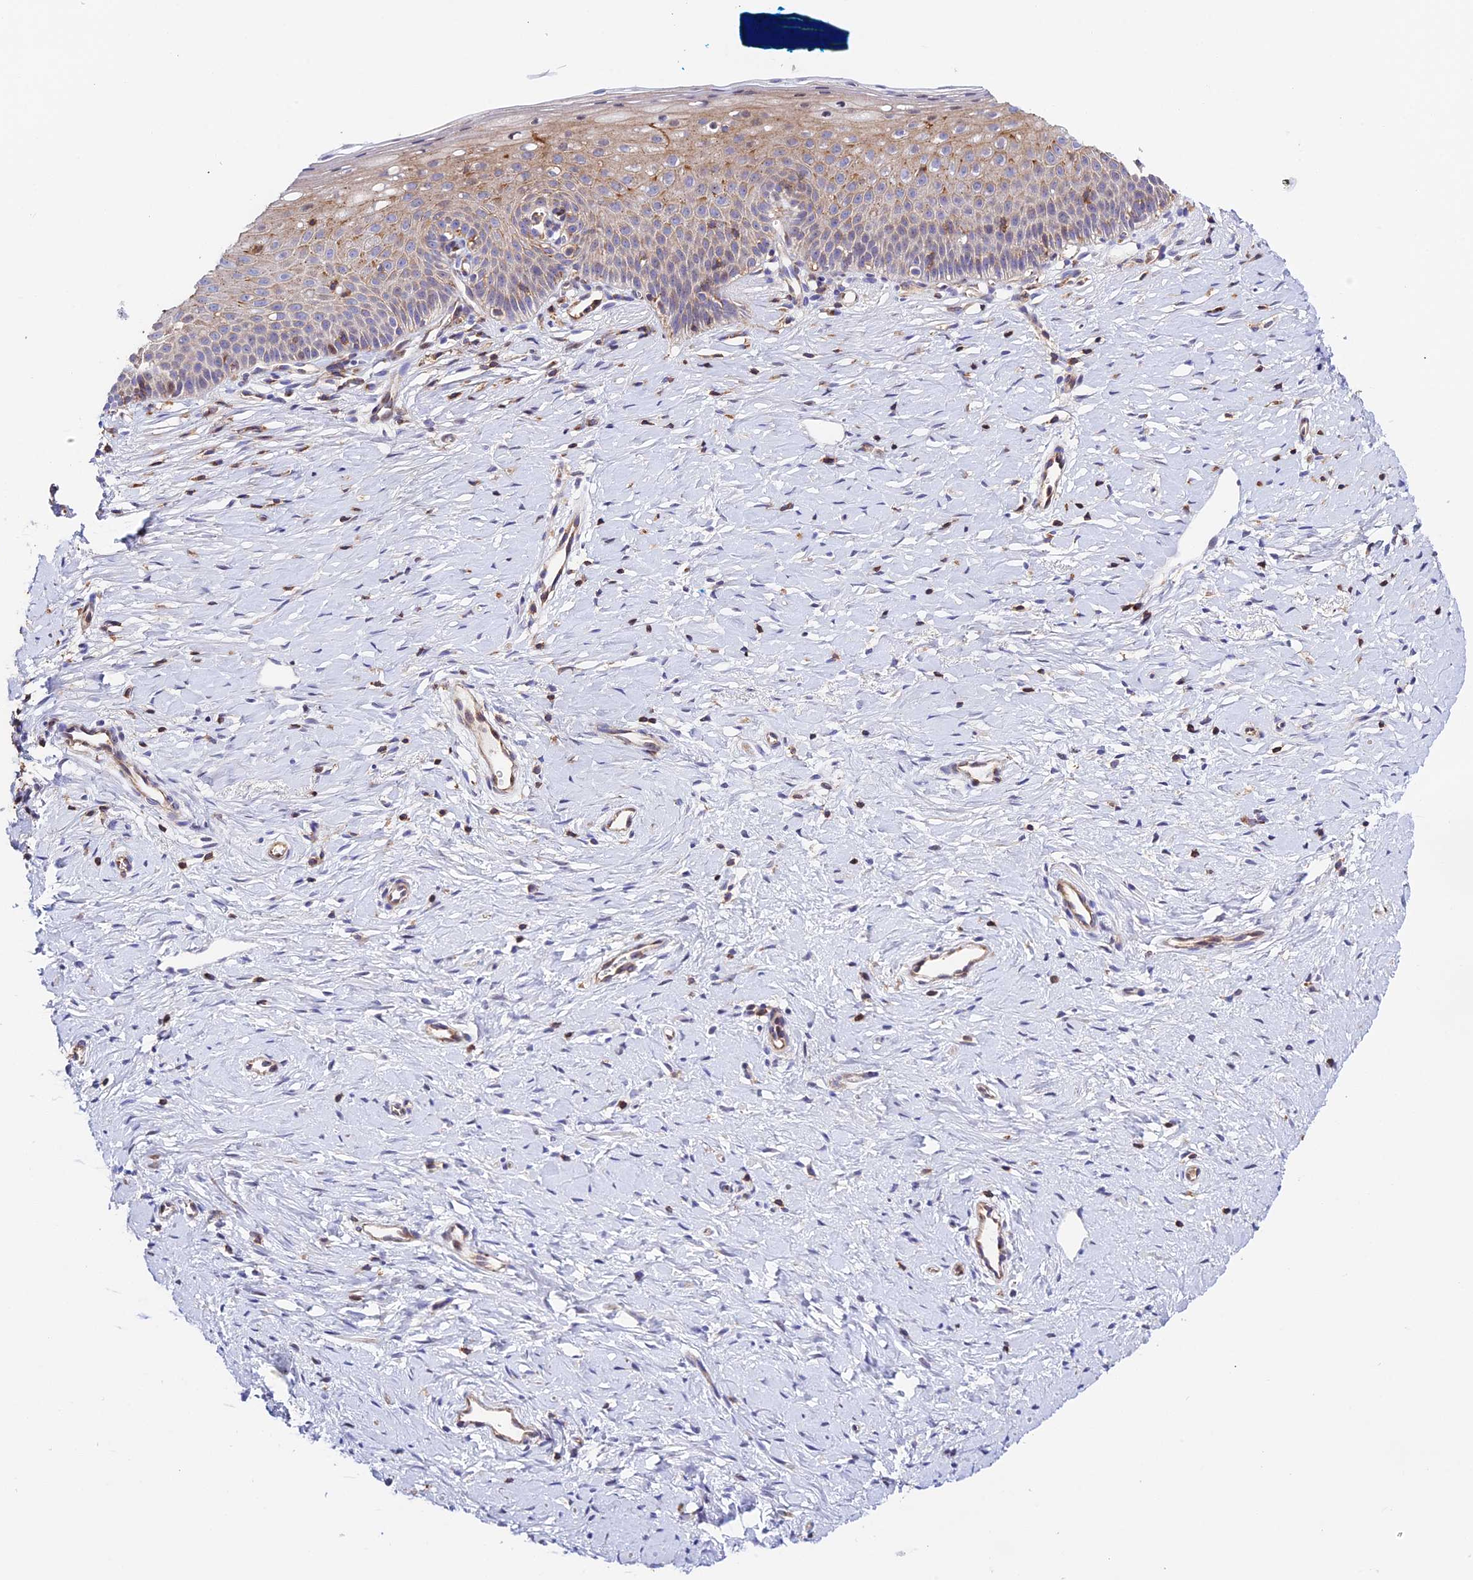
{"staining": {"intensity": "moderate", "quantity": ">75%", "location": "cytoplasmic/membranous"}, "tissue": "cervix", "cell_type": "Glandular cells", "image_type": "normal", "snomed": [{"axis": "morphology", "description": "Normal tissue, NOS"}, {"axis": "topography", "description": "Cervix"}], "caption": "Immunohistochemical staining of unremarkable cervix displays >75% levels of moderate cytoplasmic/membranous protein staining in approximately >75% of glandular cells. Using DAB (3,3'-diaminobenzidine) (brown) and hematoxylin (blue) stains, captured at high magnification using brightfield microscopy.", "gene": "PRIM1", "patient": {"sex": "female", "age": 36}}